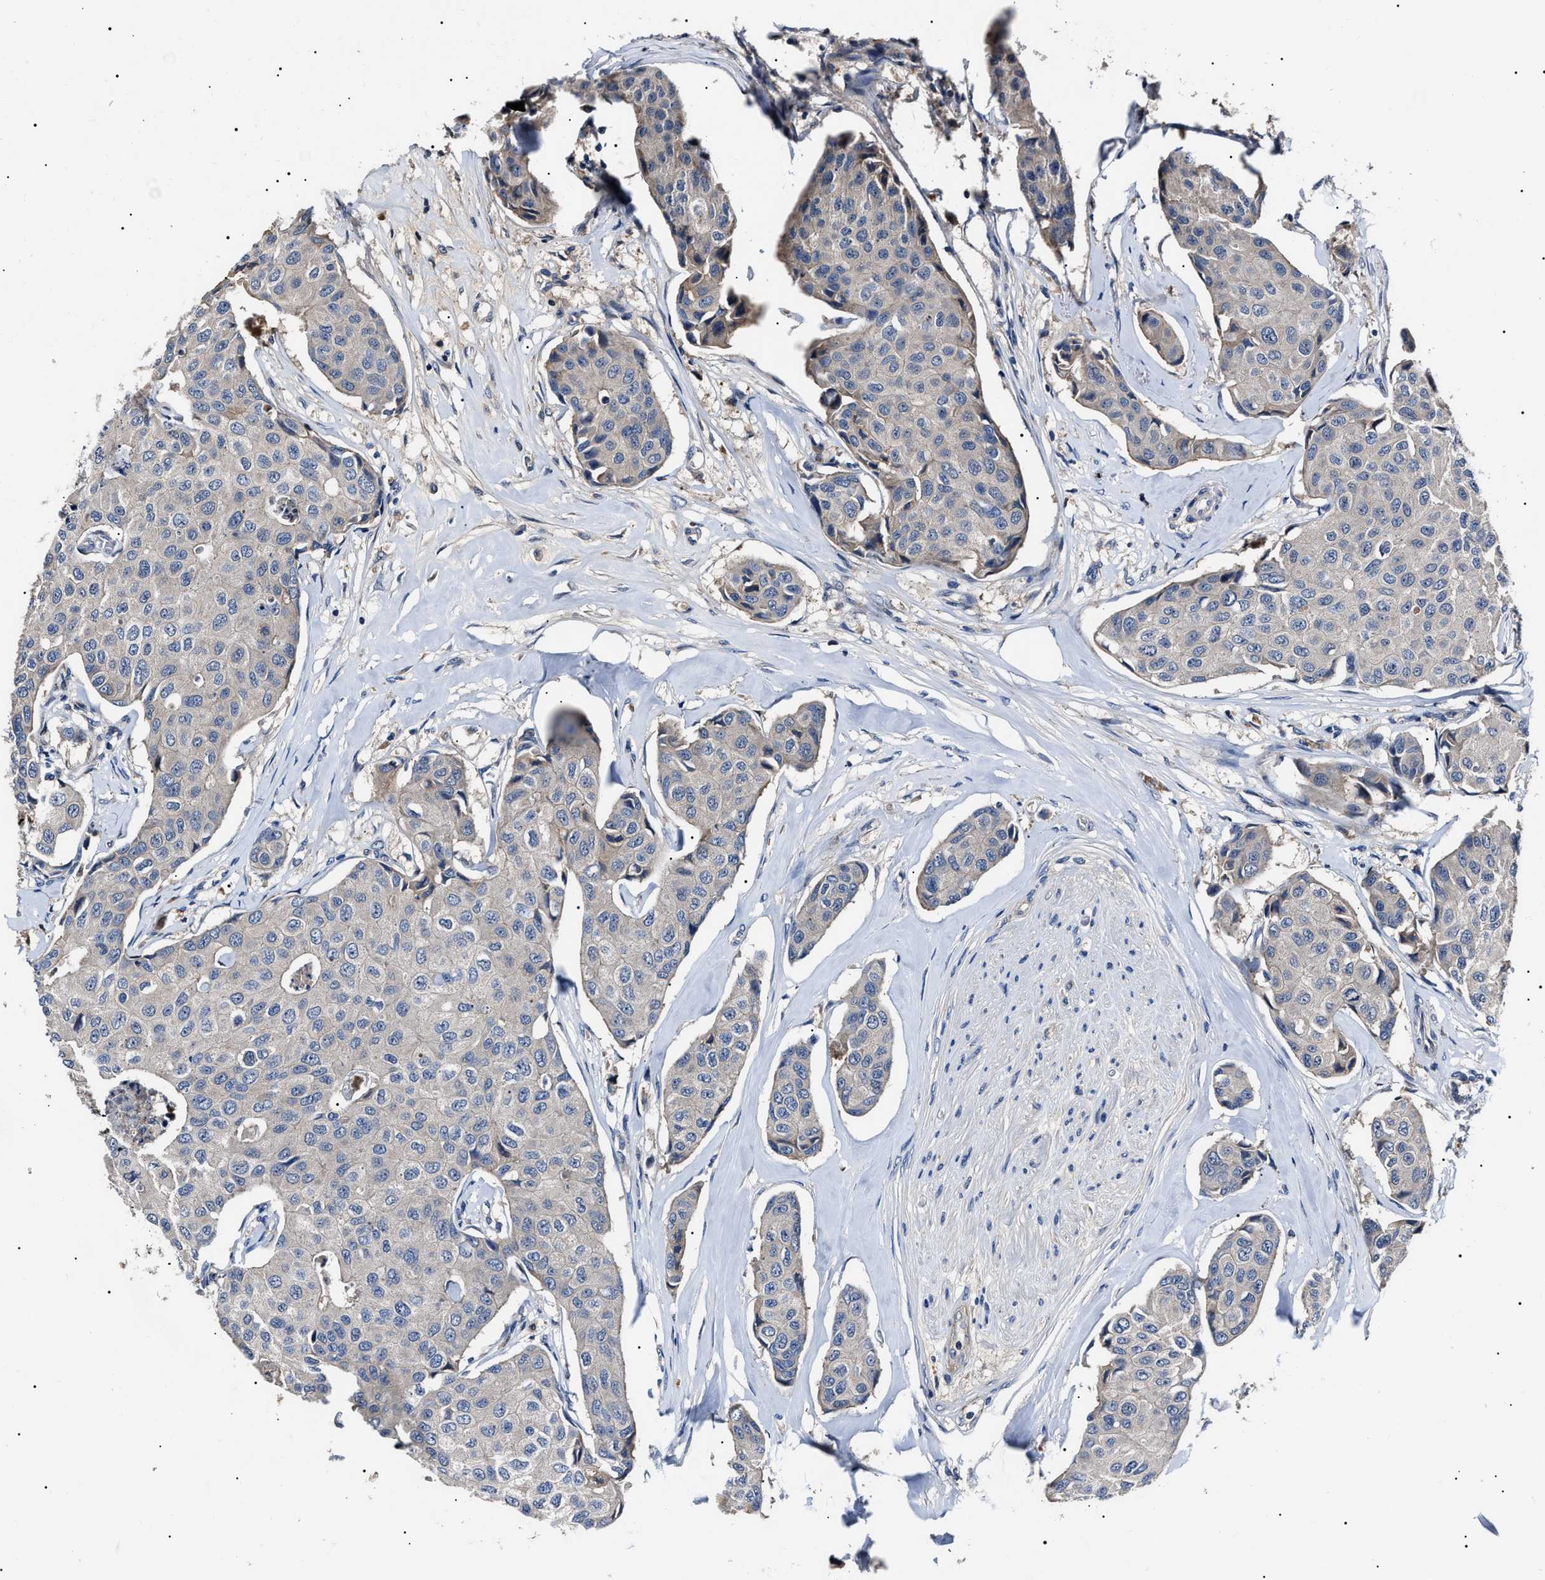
{"staining": {"intensity": "negative", "quantity": "none", "location": "none"}, "tissue": "breast cancer", "cell_type": "Tumor cells", "image_type": "cancer", "snomed": [{"axis": "morphology", "description": "Duct carcinoma"}, {"axis": "topography", "description": "Breast"}], "caption": "Protein analysis of breast cancer reveals no significant positivity in tumor cells.", "gene": "IFT81", "patient": {"sex": "female", "age": 80}}